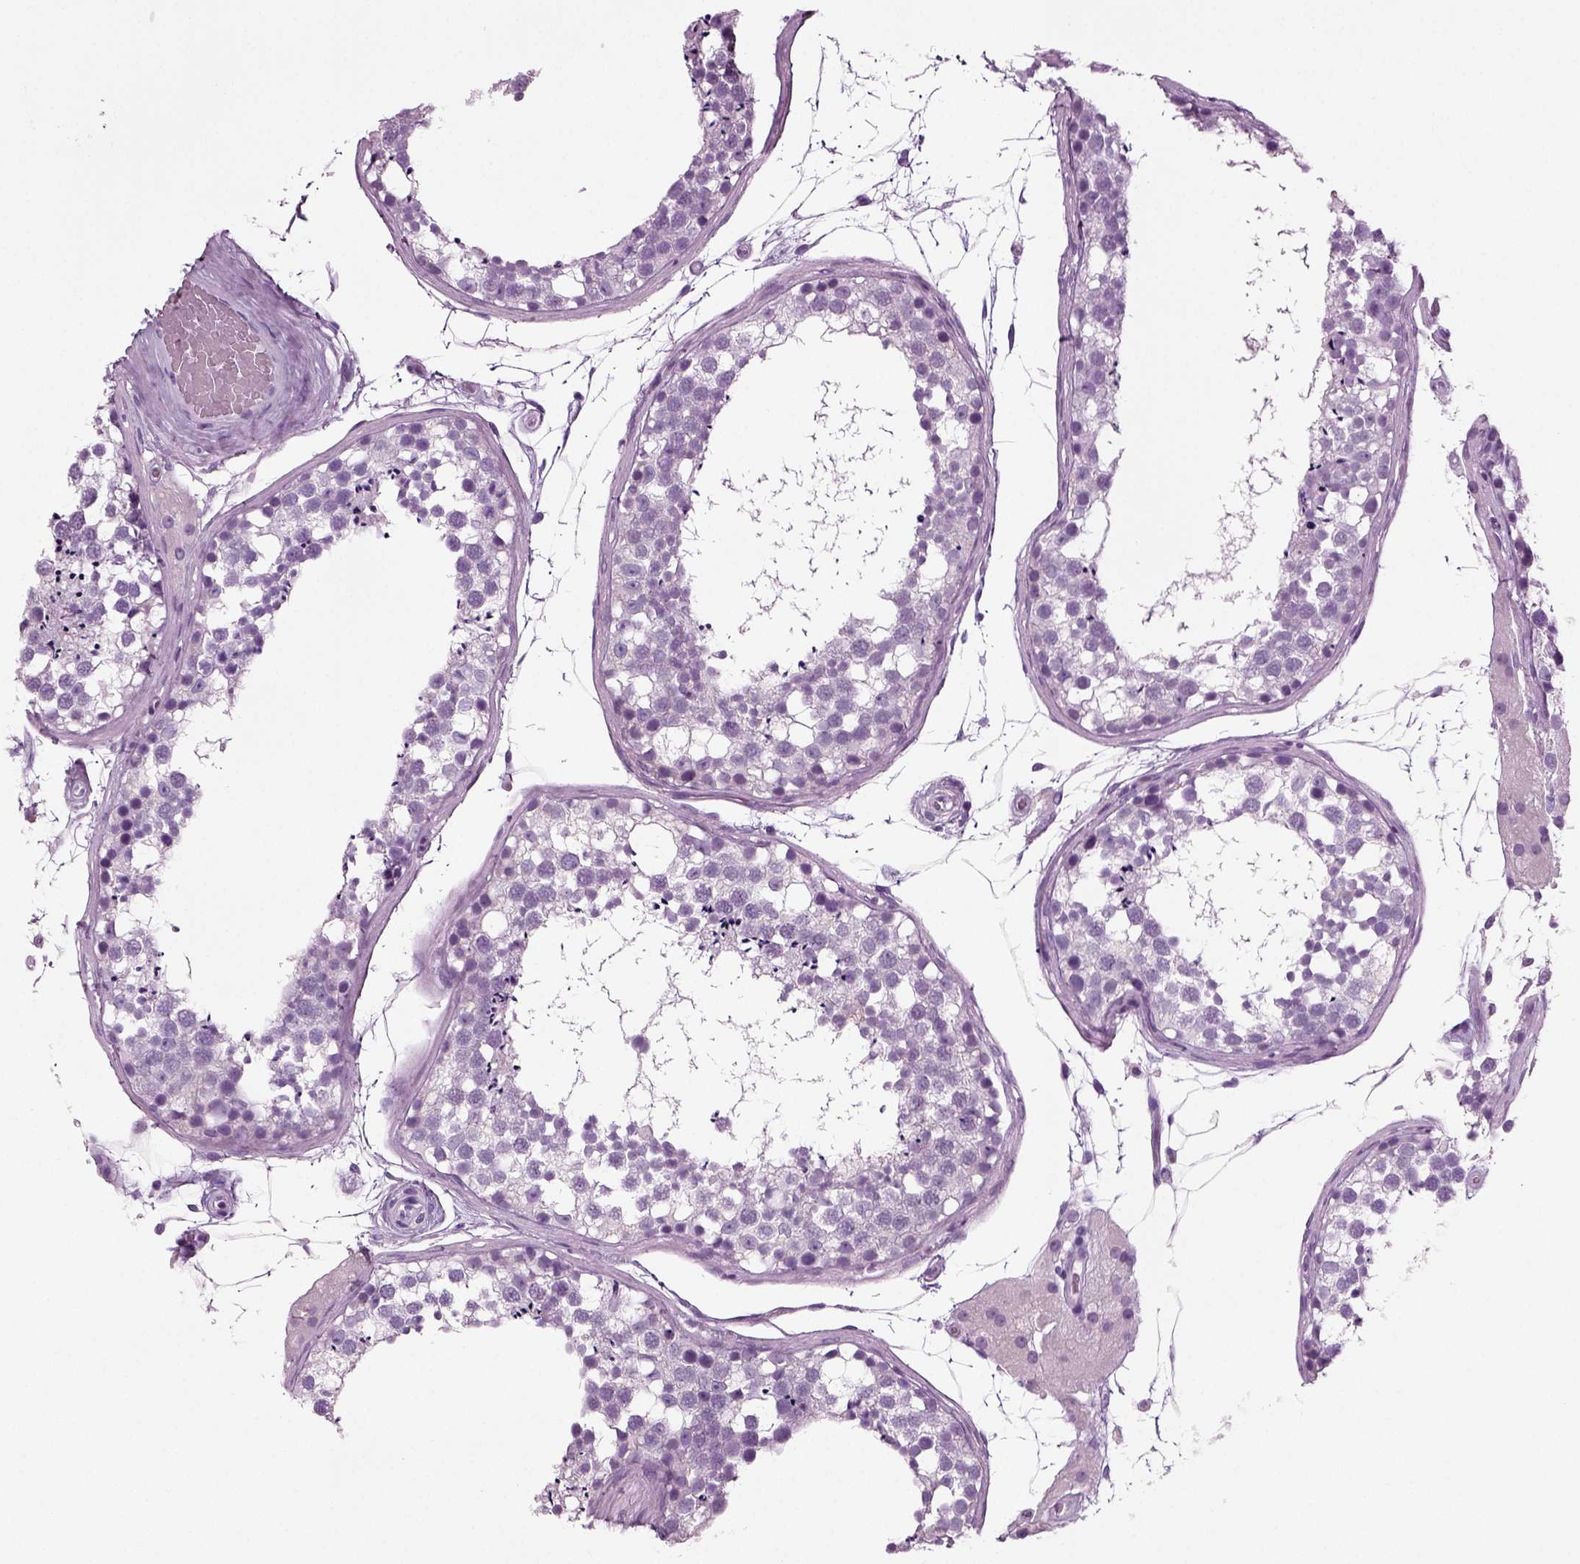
{"staining": {"intensity": "negative", "quantity": "none", "location": "none"}, "tissue": "testis", "cell_type": "Cells in seminiferous ducts", "image_type": "normal", "snomed": [{"axis": "morphology", "description": "Normal tissue, NOS"}, {"axis": "morphology", "description": "Seminoma, NOS"}, {"axis": "topography", "description": "Testis"}], "caption": "Immunohistochemistry of unremarkable human testis exhibits no positivity in cells in seminiferous ducts. (Immunohistochemistry, brightfield microscopy, high magnification).", "gene": "CRABP1", "patient": {"sex": "male", "age": 65}}